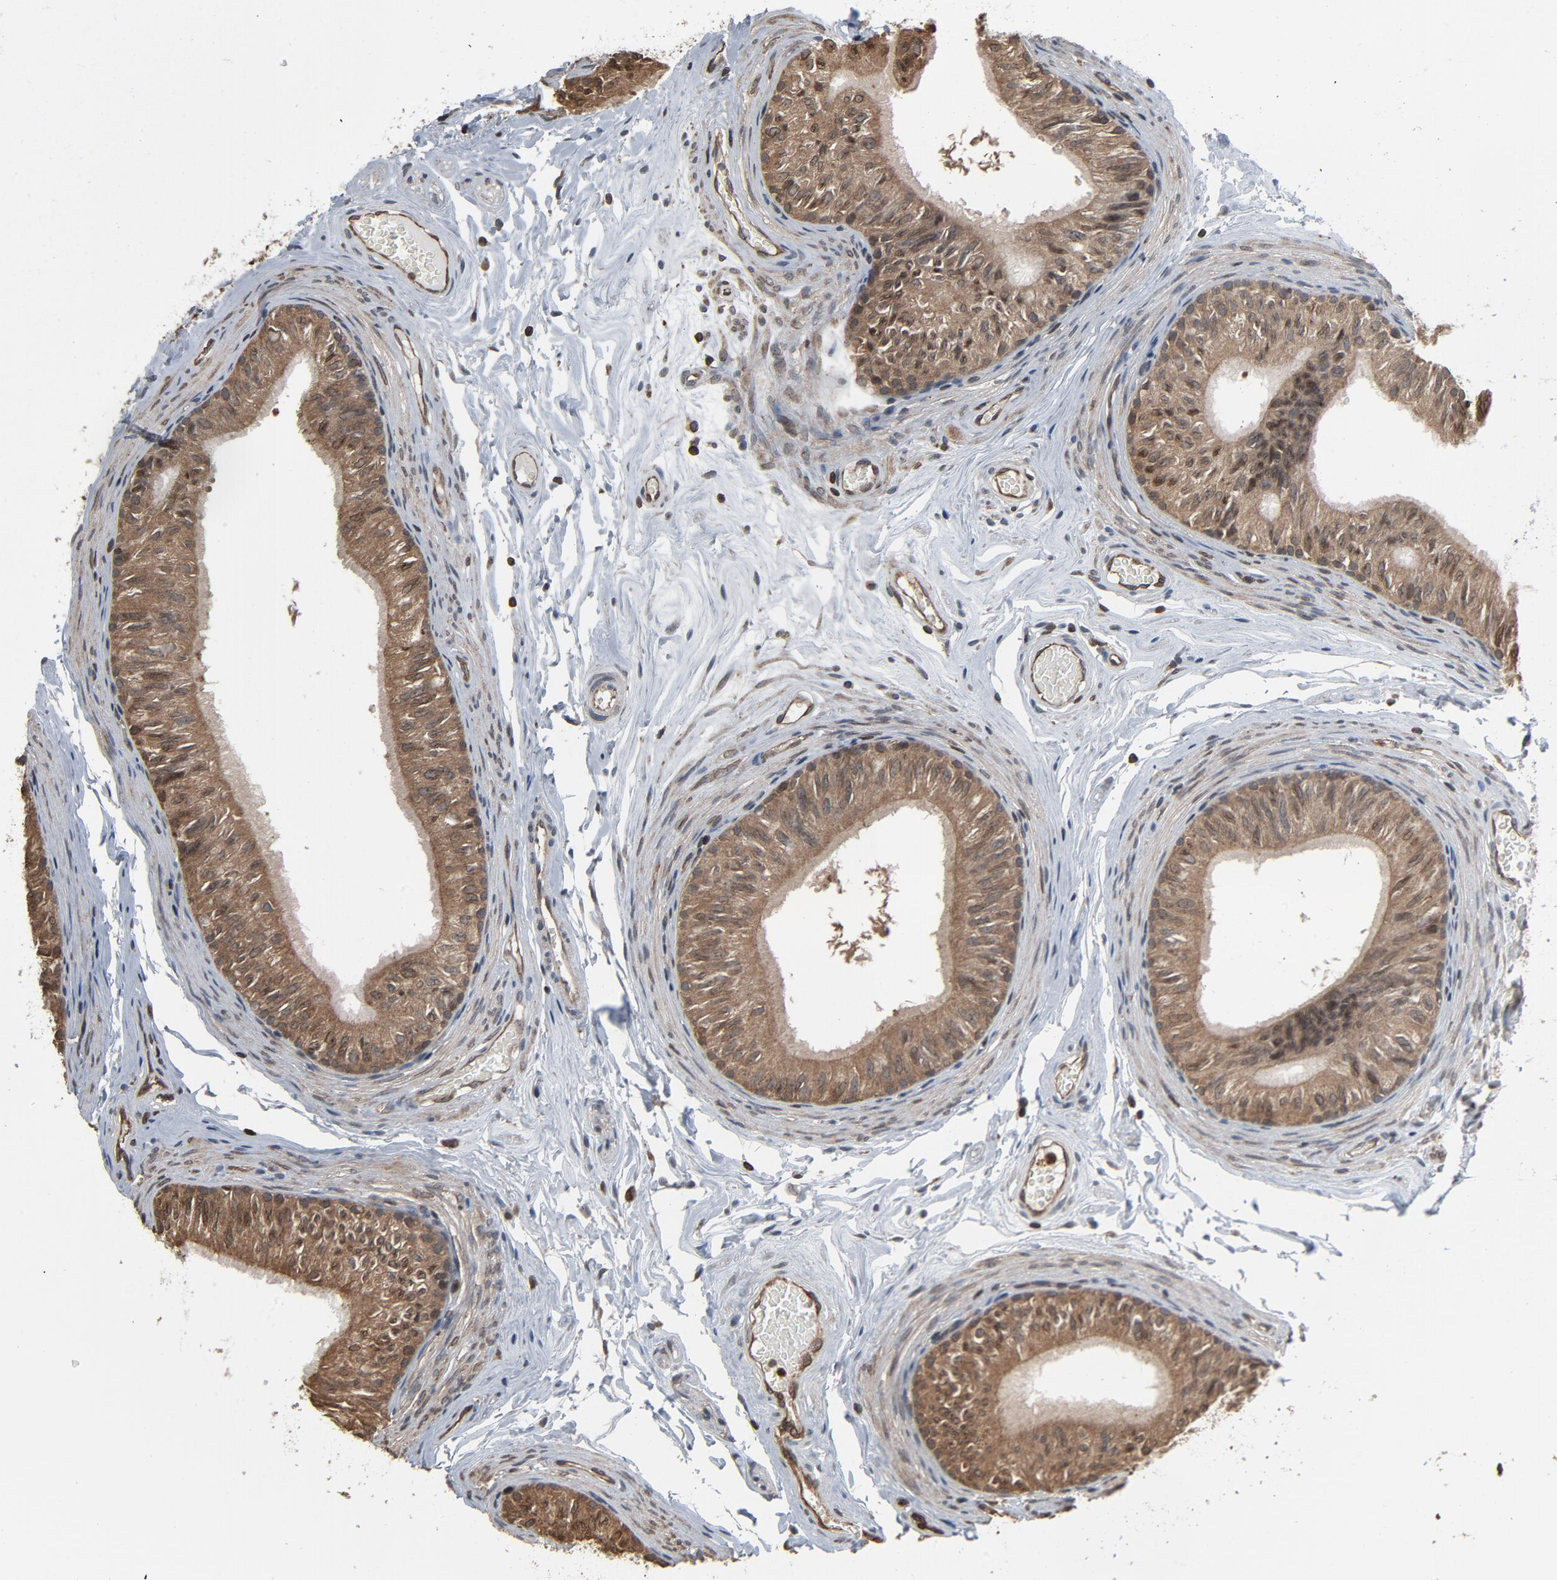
{"staining": {"intensity": "weak", "quantity": "25%-75%", "location": "cytoplasmic/membranous,nuclear"}, "tissue": "epididymis", "cell_type": "Glandular cells", "image_type": "normal", "snomed": [{"axis": "morphology", "description": "Normal tissue, NOS"}, {"axis": "topography", "description": "Testis"}, {"axis": "topography", "description": "Epididymis"}], "caption": "Approximately 25%-75% of glandular cells in normal human epididymis show weak cytoplasmic/membranous,nuclear protein expression as visualized by brown immunohistochemical staining.", "gene": "UBE2D1", "patient": {"sex": "male", "age": 36}}